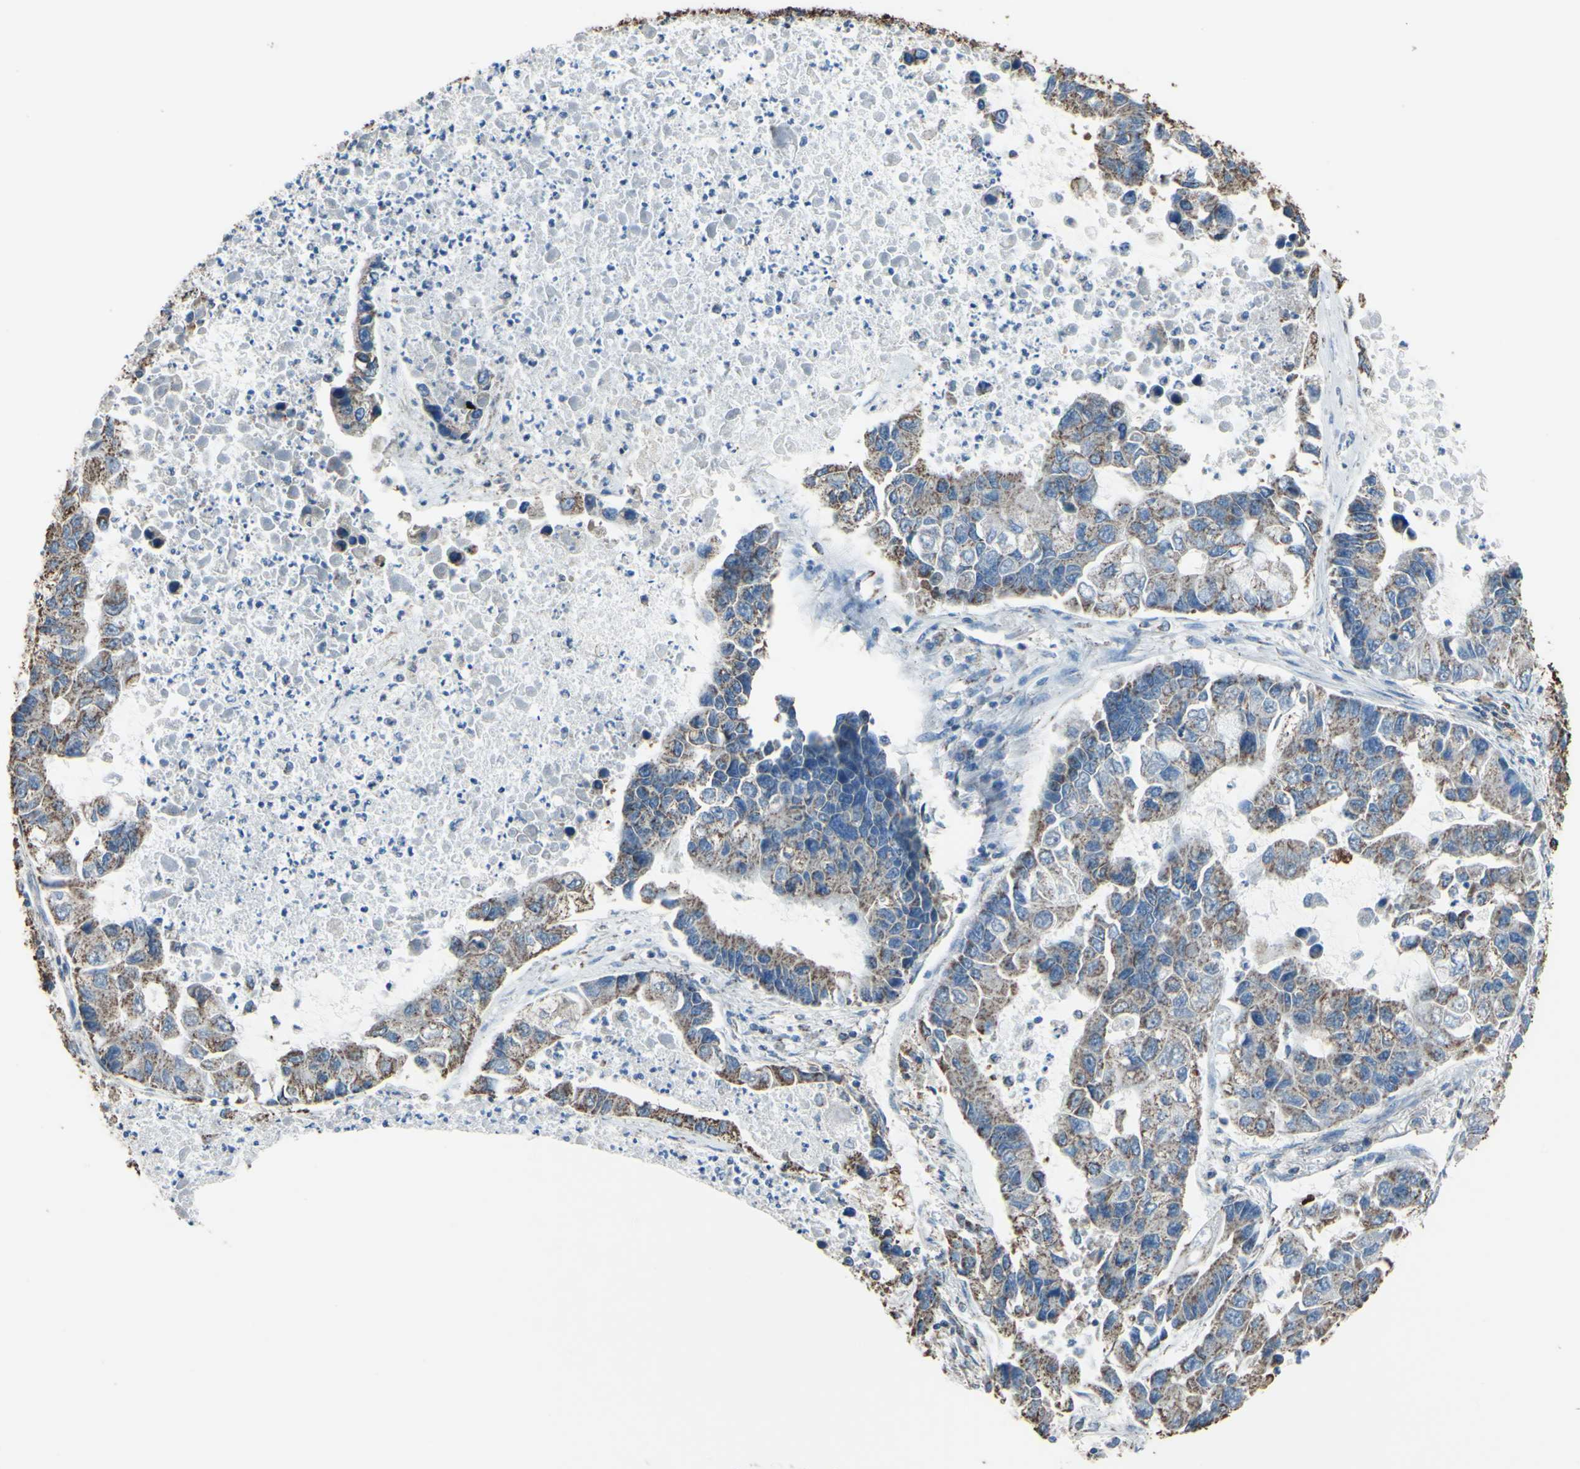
{"staining": {"intensity": "weak", "quantity": "25%-75%", "location": "cytoplasmic/membranous"}, "tissue": "lung cancer", "cell_type": "Tumor cells", "image_type": "cancer", "snomed": [{"axis": "morphology", "description": "Adenocarcinoma, NOS"}, {"axis": "topography", "description": "Lung"}], "caption": "Immunohistochemical staining of human lung cancer (adenocarcinoma) reveals low levels of weak cytoplasmic/membranous protein expression in about 25%-75% of tumor cells.", "gene": "CMKLR2", "patient": {"sex": "female", "age": 51}}